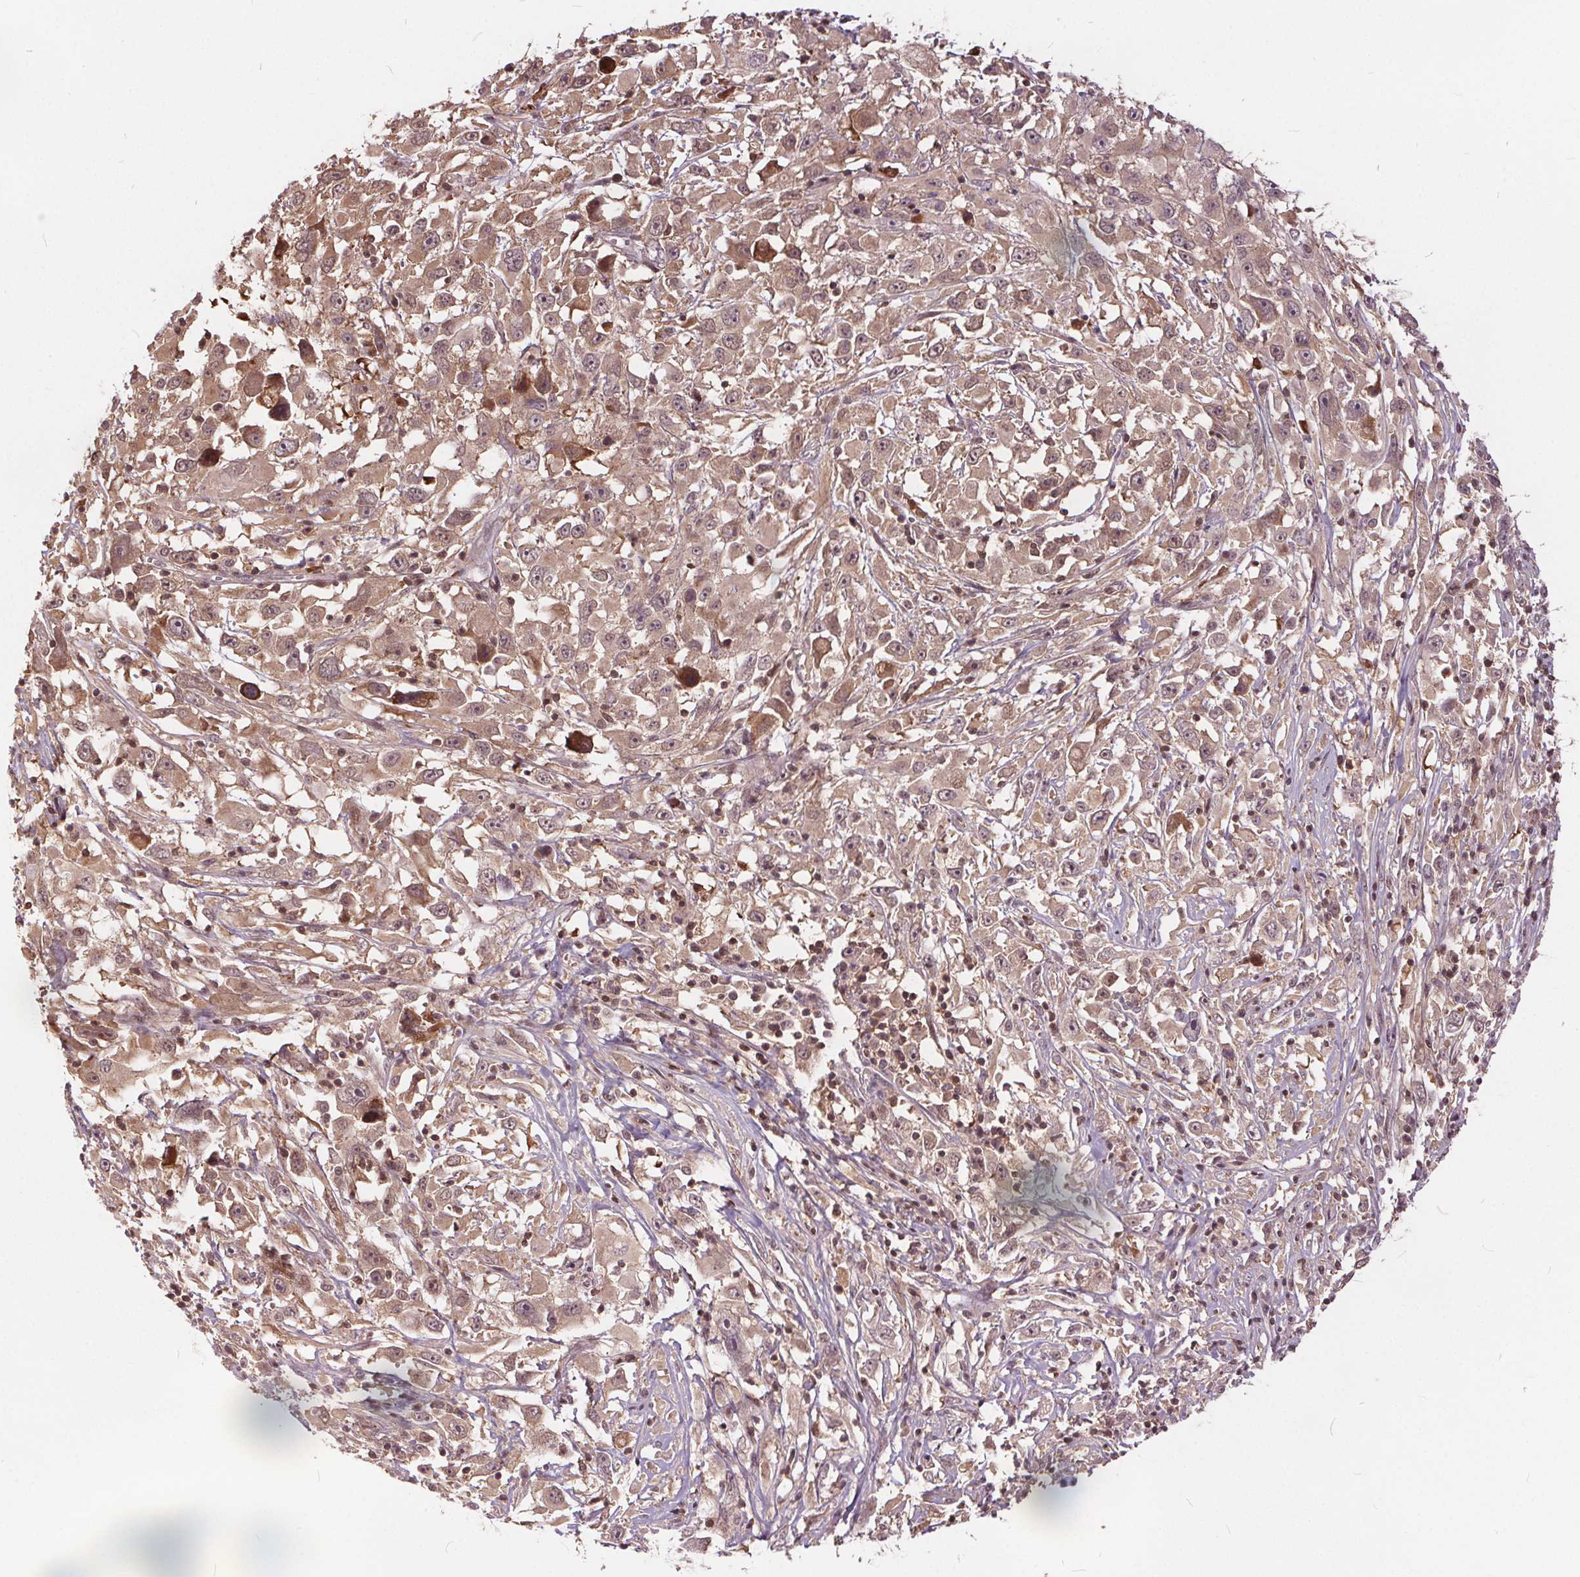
{"staining": {"intensity": "weak", "quantity": ">75%", "location": "cytoplasmic/membranous,nuclear"}, "tissue": "melanoma", "cell_type": "Tumor cells", "image_type": "cancer", "snomed": [{"axis": "morphology", "description": "Malignant melanoma, Metastatic site"}, {"axis": "topography", "description": "Soft tissue"}], "caption": "Tumor cells exhibit low levels of weak cytoplasmic/membranous and nuclear staining in approximately >75% of cells in human malignant melanoma (metastatic site).", "gene": "HIF1AN", "patient": {"sex": "male", "age": 50}}